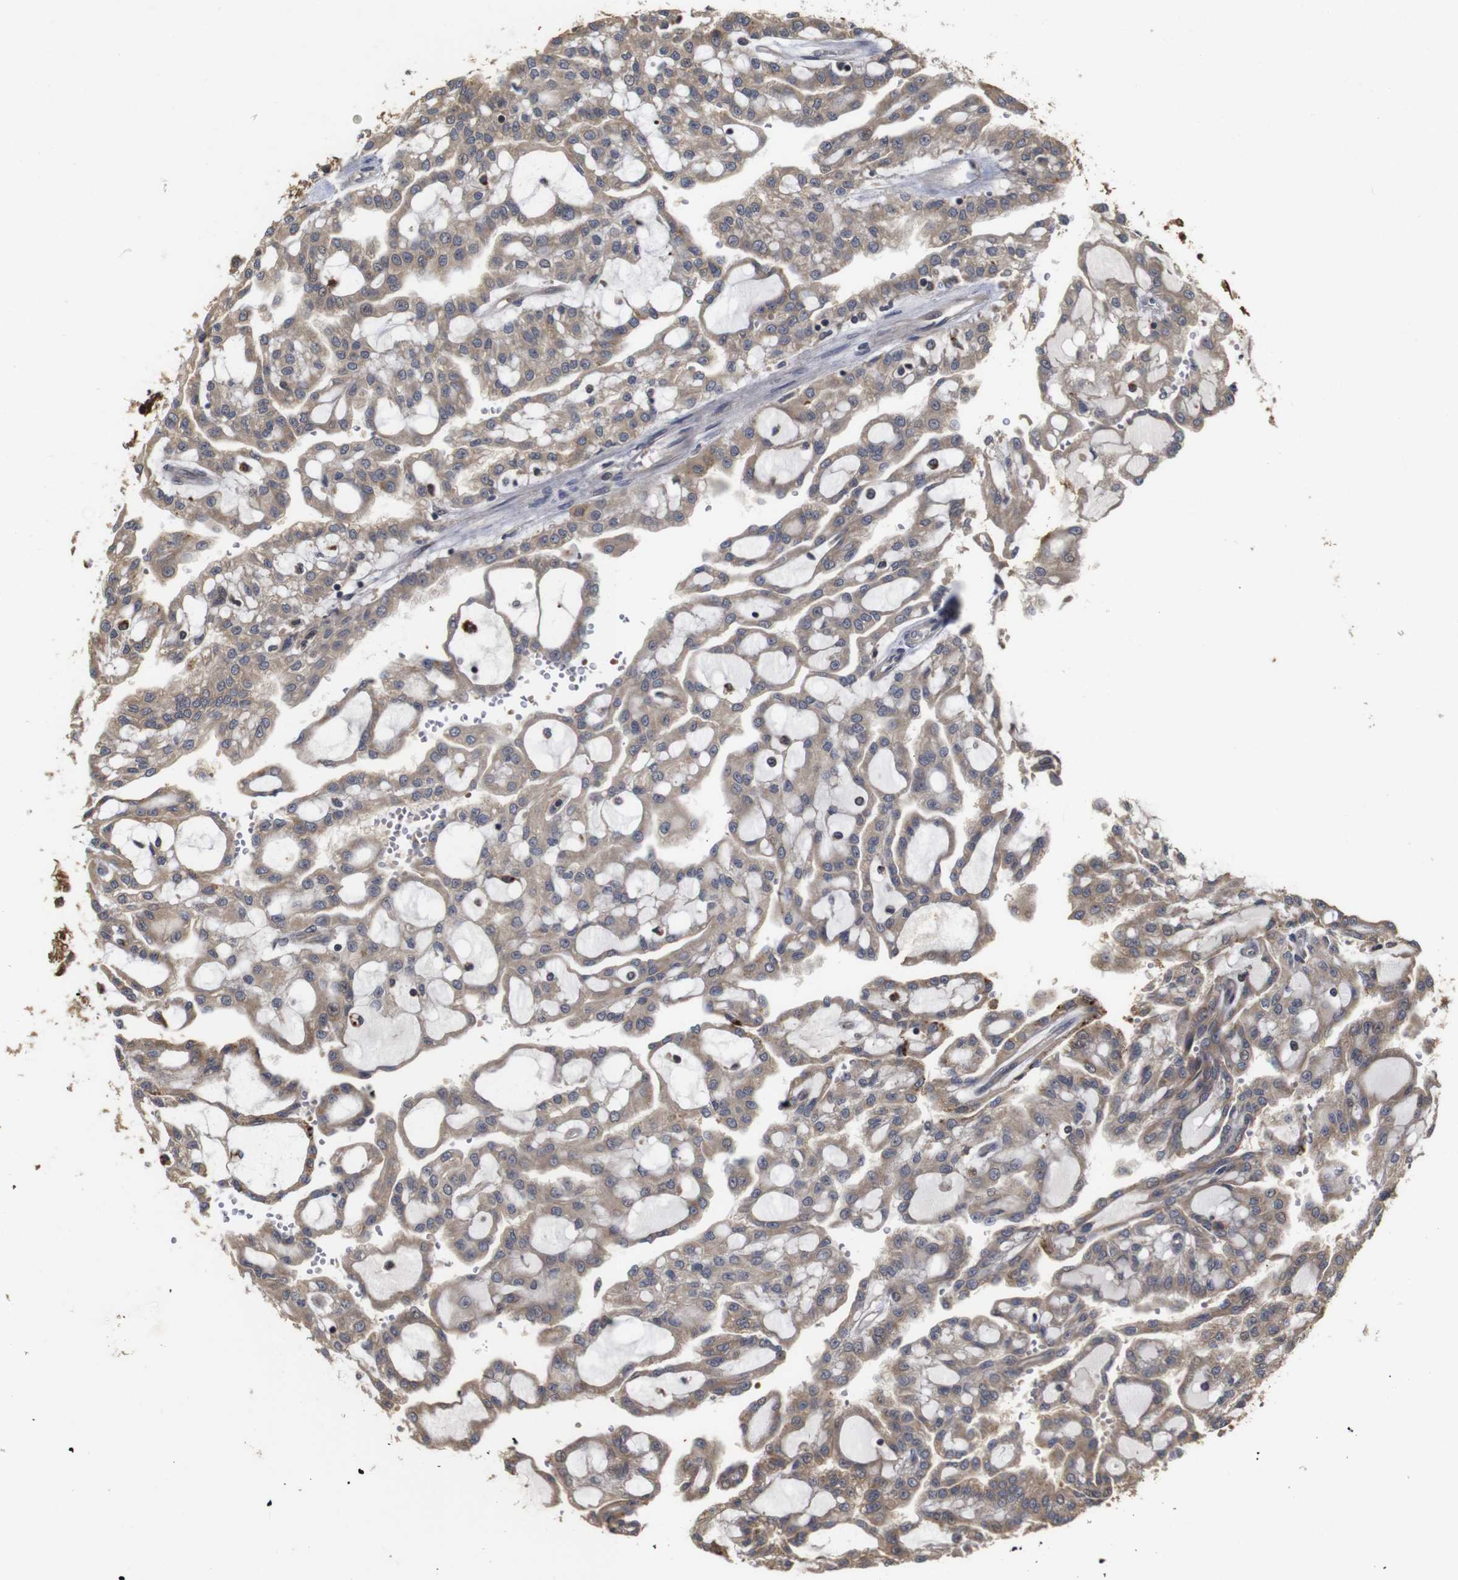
{"staining": {"intensity": "moderate", "quantity": ">75%", "location": "cytoplasmic/membranous"}, "tissue": "renal cancer", "cell_type": "Tumor cells", "image_type": "cancer", "snomed": [{"axis": "morphology", "description": "Adenocarcinoma, NOS"}, {"axis": "topography", "description": "Kidney"}], "caption": "Brown immunohistochemical staining in renal adenocarcinoma displays moderate cytoplasmic/membranous positivity in about >75% of tumor cells. (Brightfield microscopy of DAB IHC at high magnification).", "gene": "PTPN14", "patient": {"sex": "male", "age": 63}}